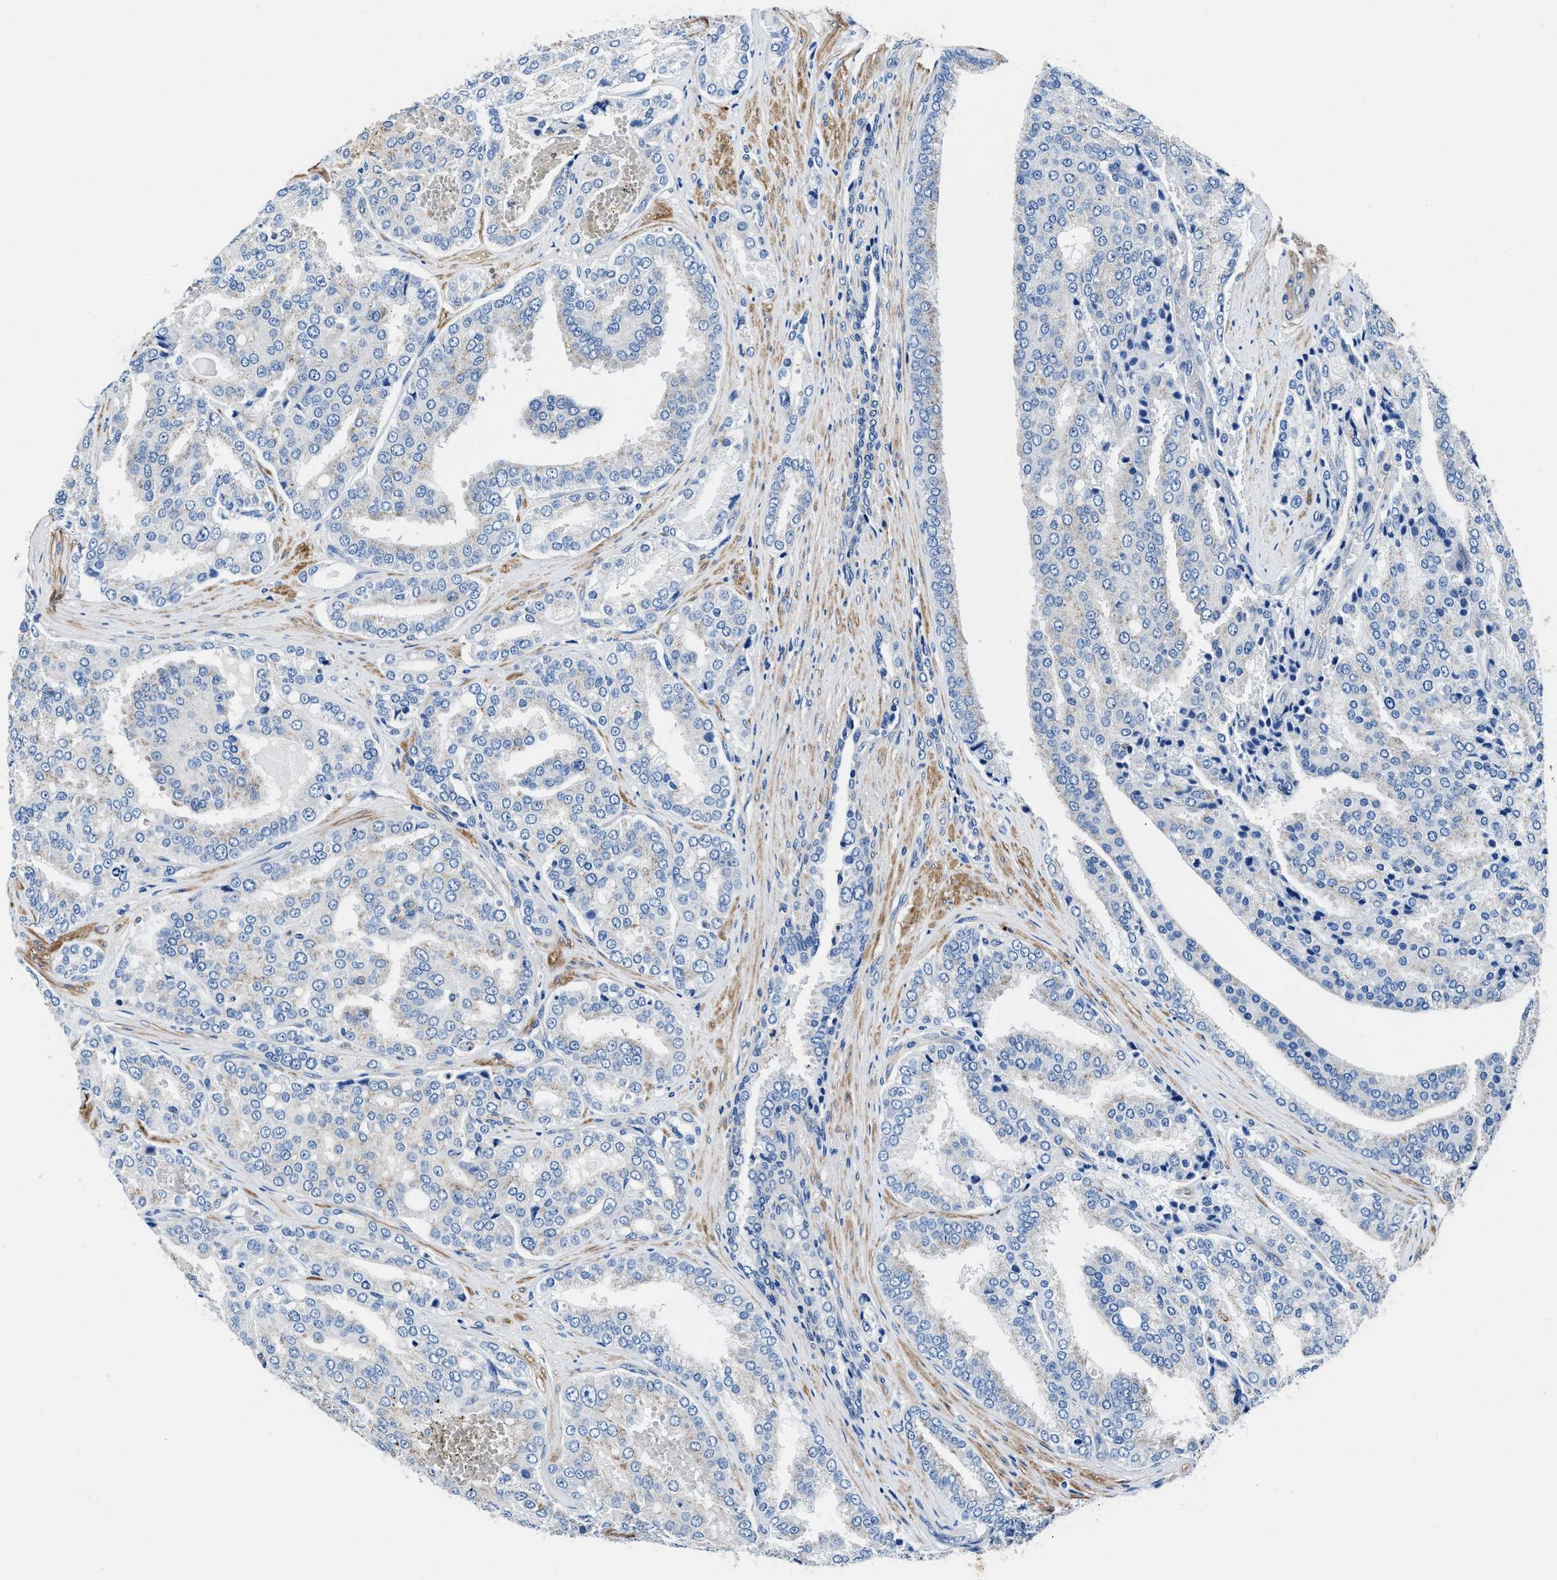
{"staining": {"intensity": "negative", "quantity": "none", "location": "none"}, "tissue": "prostate cancer", "cell_type": "Tumor cells", "image_type": "cancer", "snomed": [{"axis": "morphology", "description": "Adenocarcinoma, High grade"}, {"axis": "topography", "description": "Prostate"}], "caption": "Immunohistochemistry (IHC) photomicrograph of neoplastic tissue: high-grade adenocarcinoma (prostate) stained with DAB displays no significant protein staining in tumor cells. (Brightfield microscopy of DAB (3,3'-diaminobenzidine) IHC at high magnification).", "gene": "NEU1", "patient": {"sex": "male", "age": 50}}